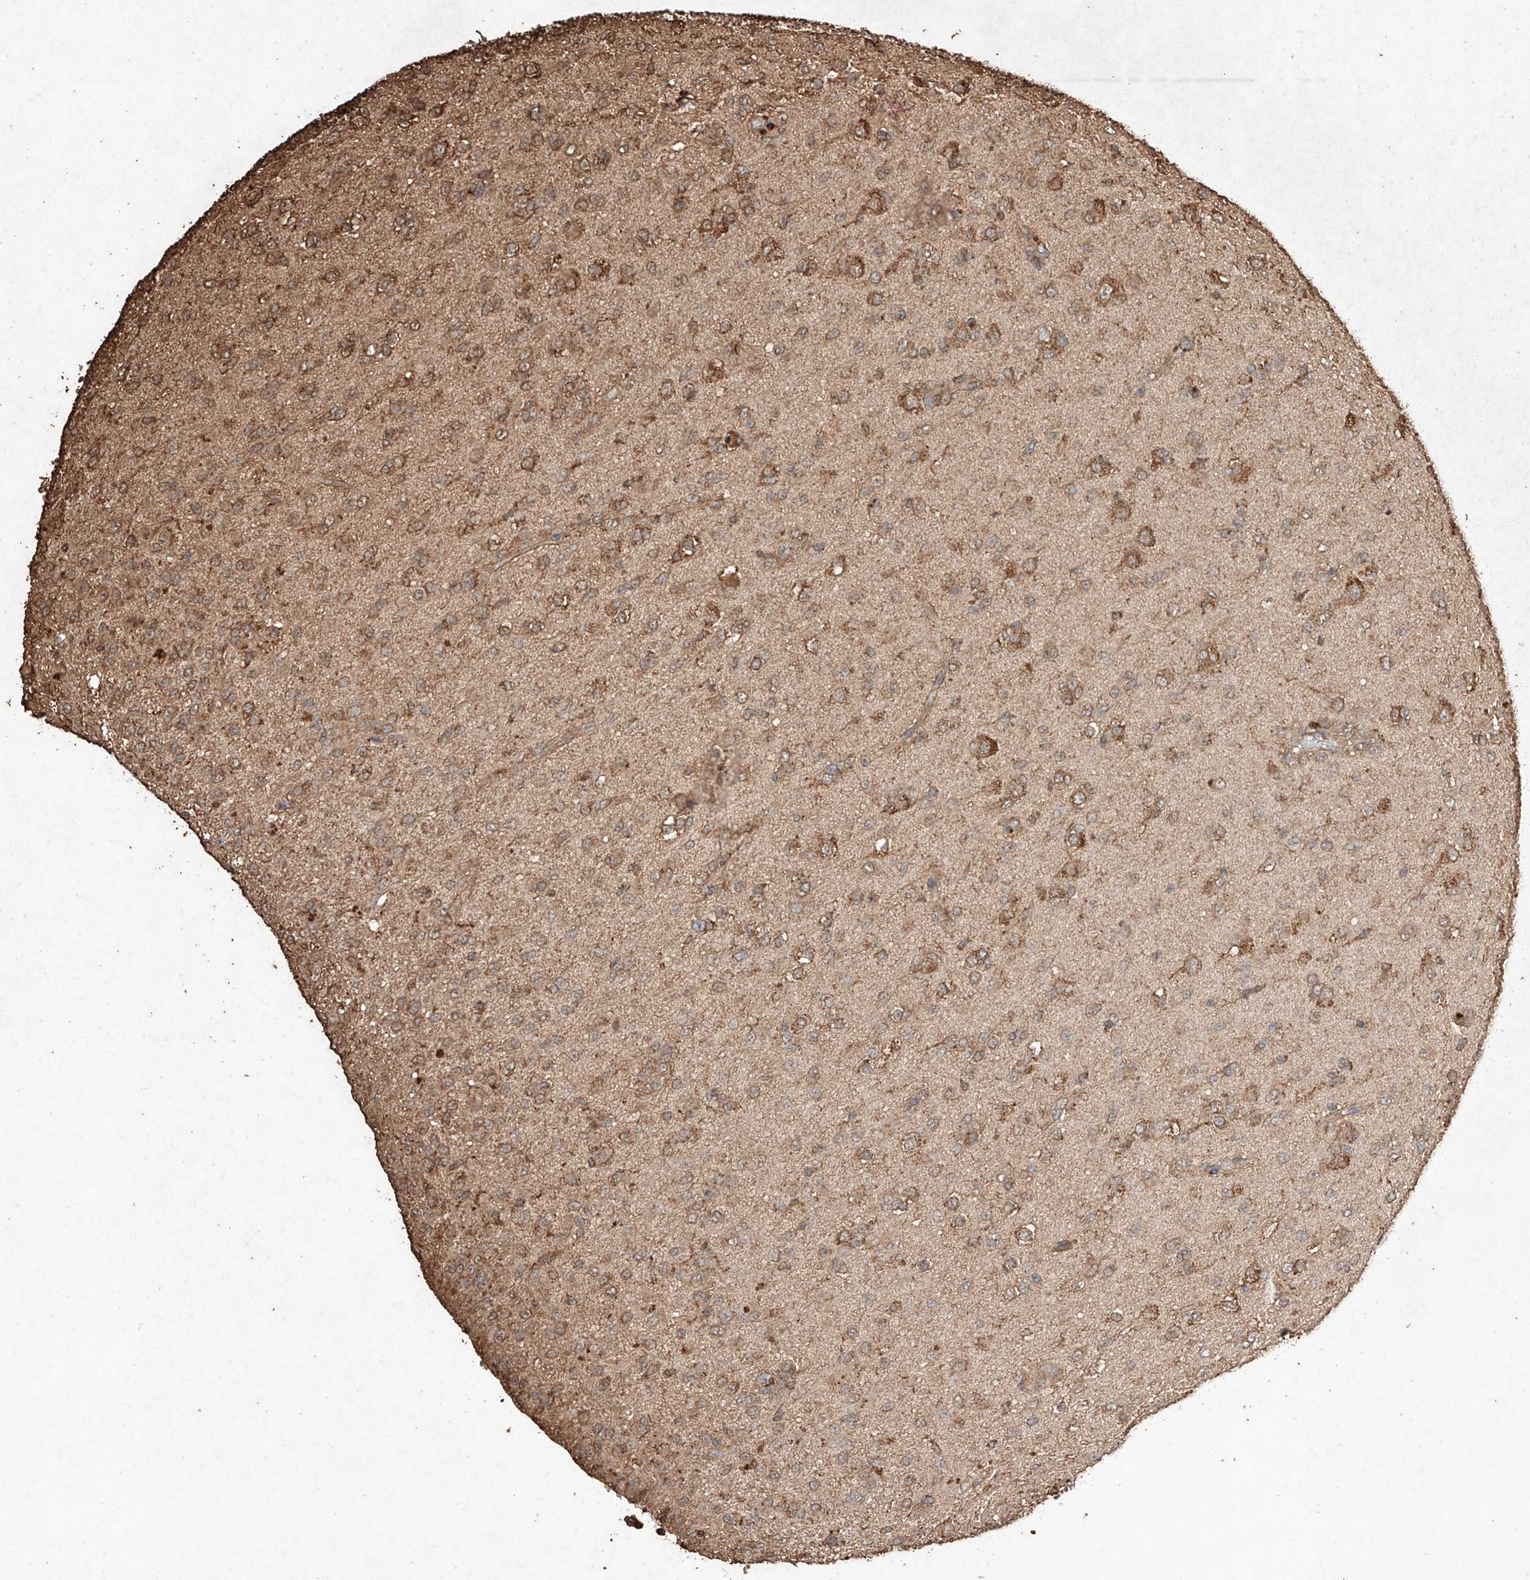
{"staining": {"intensity": "moderate", "quantity": ">75%", "location": "cytoplasmic/membranous"}, "tissue": "glioma", "cell_type": "Tumor cells", "image_type": "cancer", "snomed": [{"axis": "morphology", "description": "Glioma, malignant, Low grade"}, {"axis": "topography", "description": "Brain"}], "caption": "Protein staining demonstrates moderate cytoplasmic/membranous positivity in approximately >75% of tumor cells in glioma. Immunohistochemistry (ihc) stains the protein of interest in brown and the nuclei are stained blue.", "gene": "M6PR", "patient": {"sex": "male", "age": 65}}